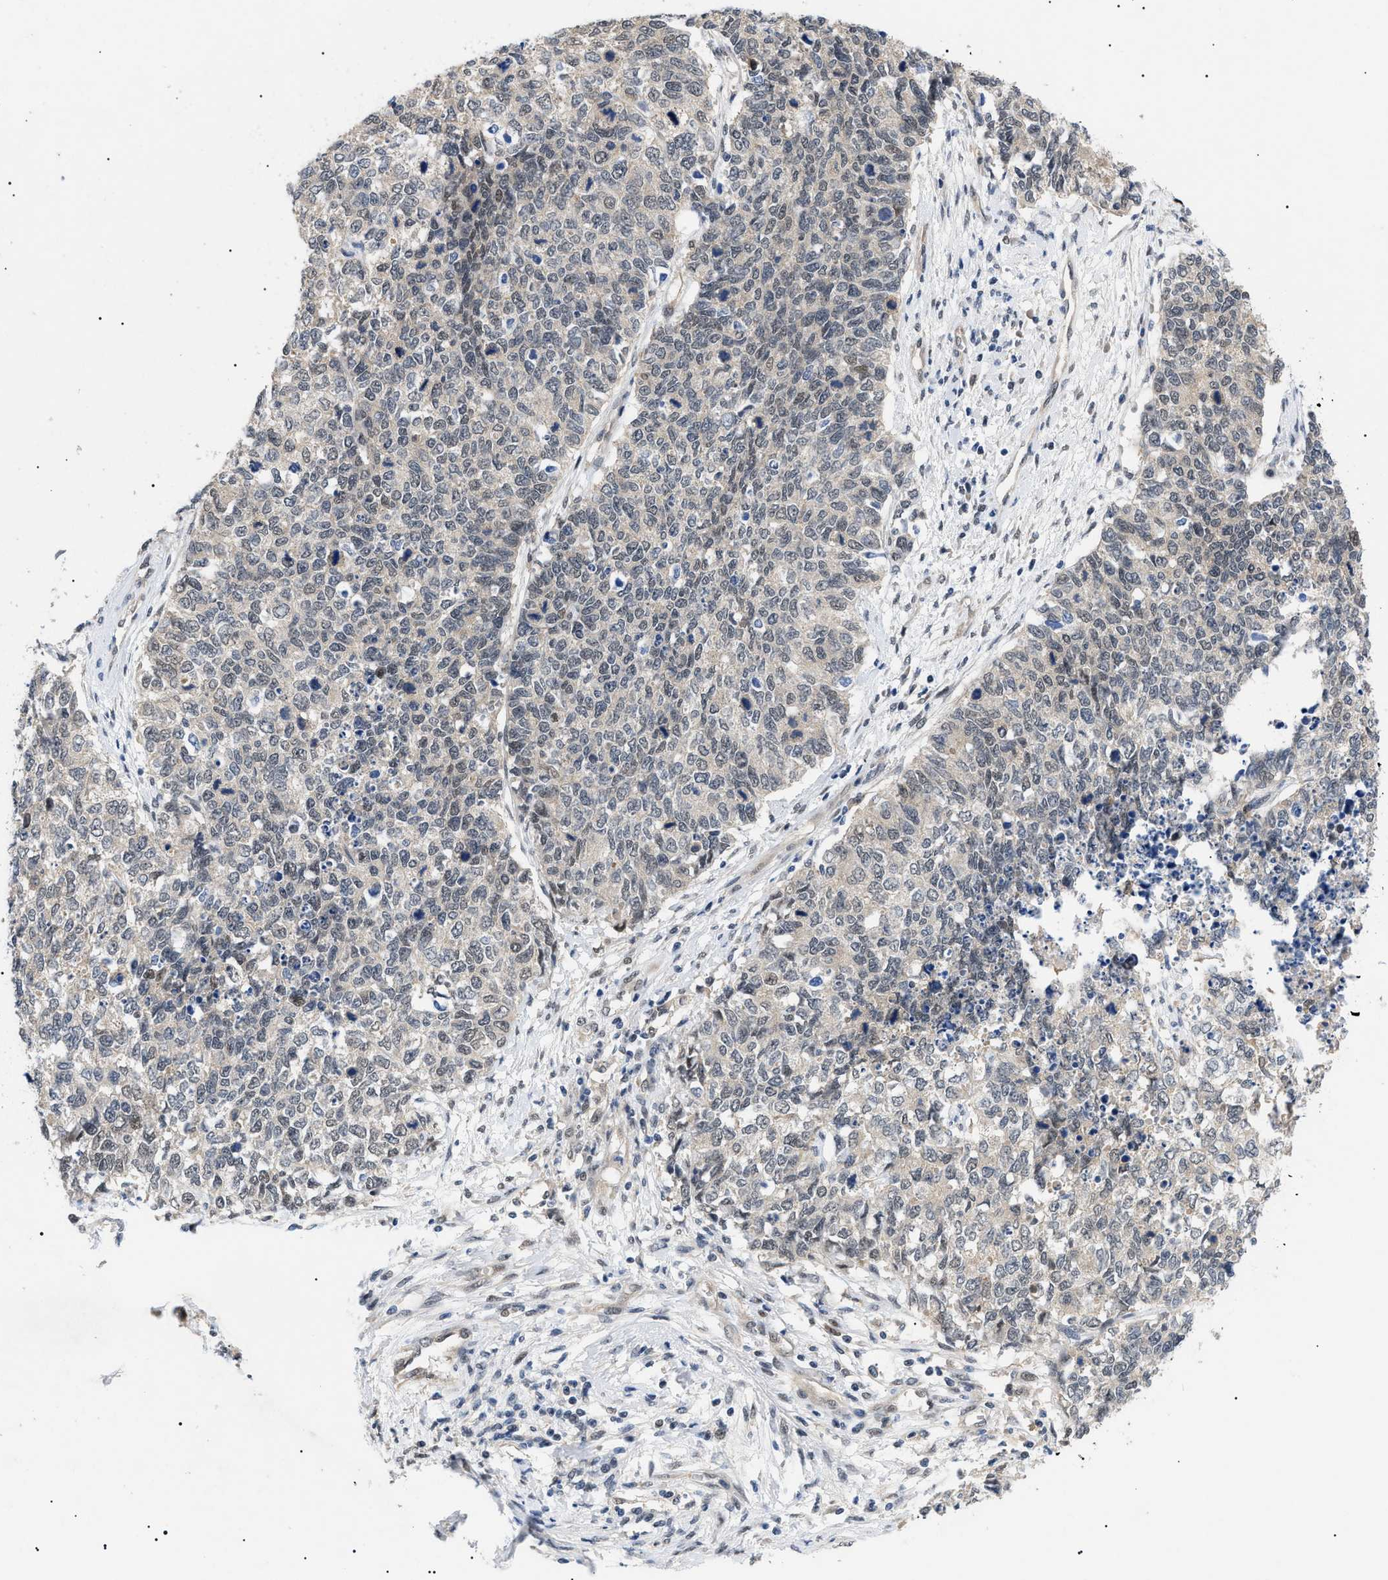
{"staining": {"intensity": "weak", "quantity": ">75%", "location": "nuclear"}, "tissue": "cervical cancer", "cell_type": "Tumor cells", "image_type": "cancer", "snomed": [{"axis": "morphology", "description": "Squamous cell carcinoma, NOS"}, {"axis": "topography", "description": "Cervix"}], "caption": "DAB (3,3'-diaminobenzidine) immunohistochemical staining of human squamous cell carcinoma (cervical) reveals weak nuclear protein expression in approximately >75% of tumor cells.", "gene": "GARRE1", "patient": {"sex": "female", "age": 63}}